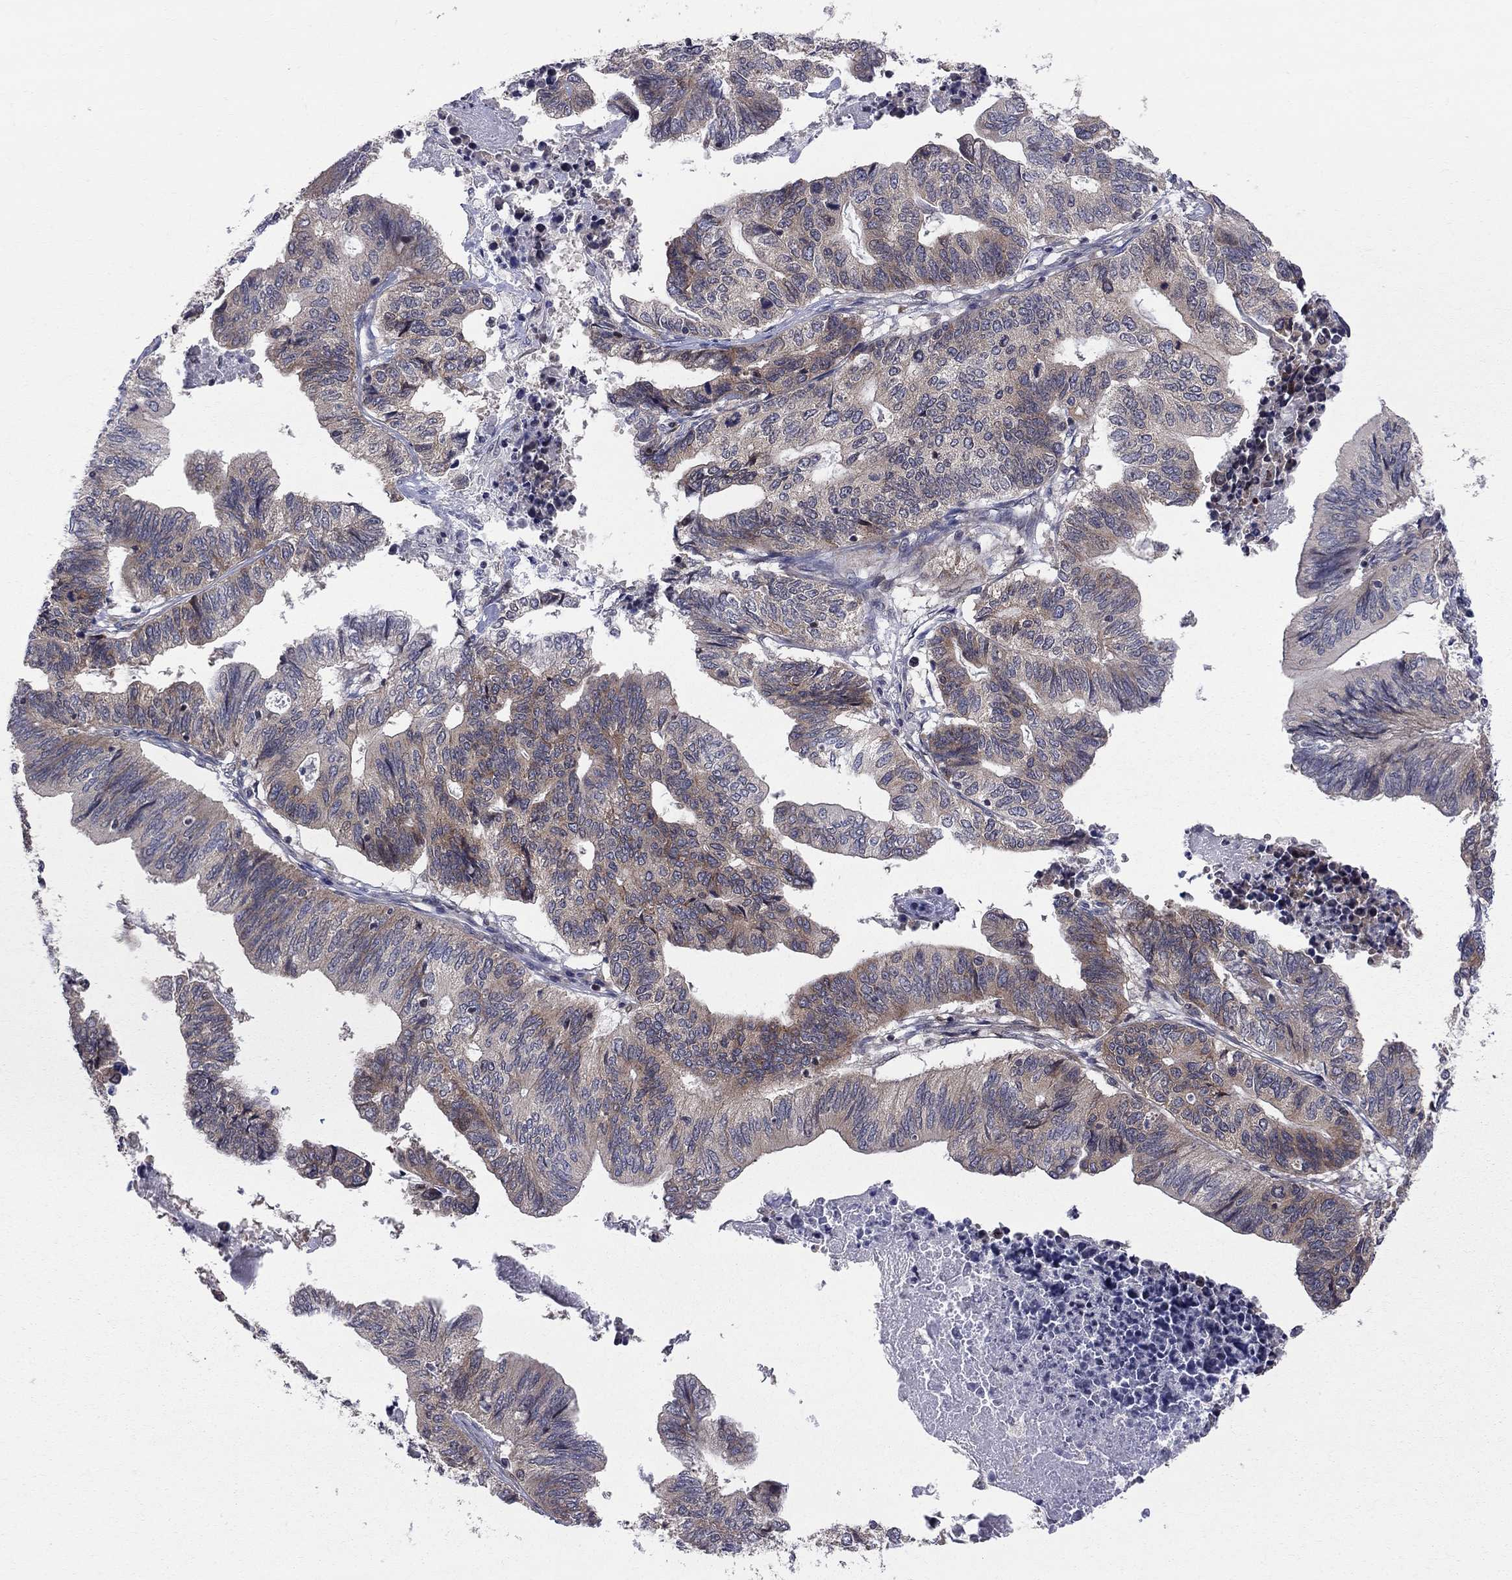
{"staining": {"intensity": "moderate", "quantity": ">75%", "location": "cytoplasmic/membranous"}, "tissue": "stomach cancer", "cell_type": "Tumor cells", "image_type": "cancer", "snomed": [{"axis": "morphology", "description": "Adenocarcinoma, NOS"}, {"axis": "topography", "description": "Stomach, upper"}], "caption": "Human stomach adenocarcinoma stained with a protein marker demonstrates moderate staining in tumor cells.", "gene": "CNOT11", "patient": {"sex": "female", "age": 67}}